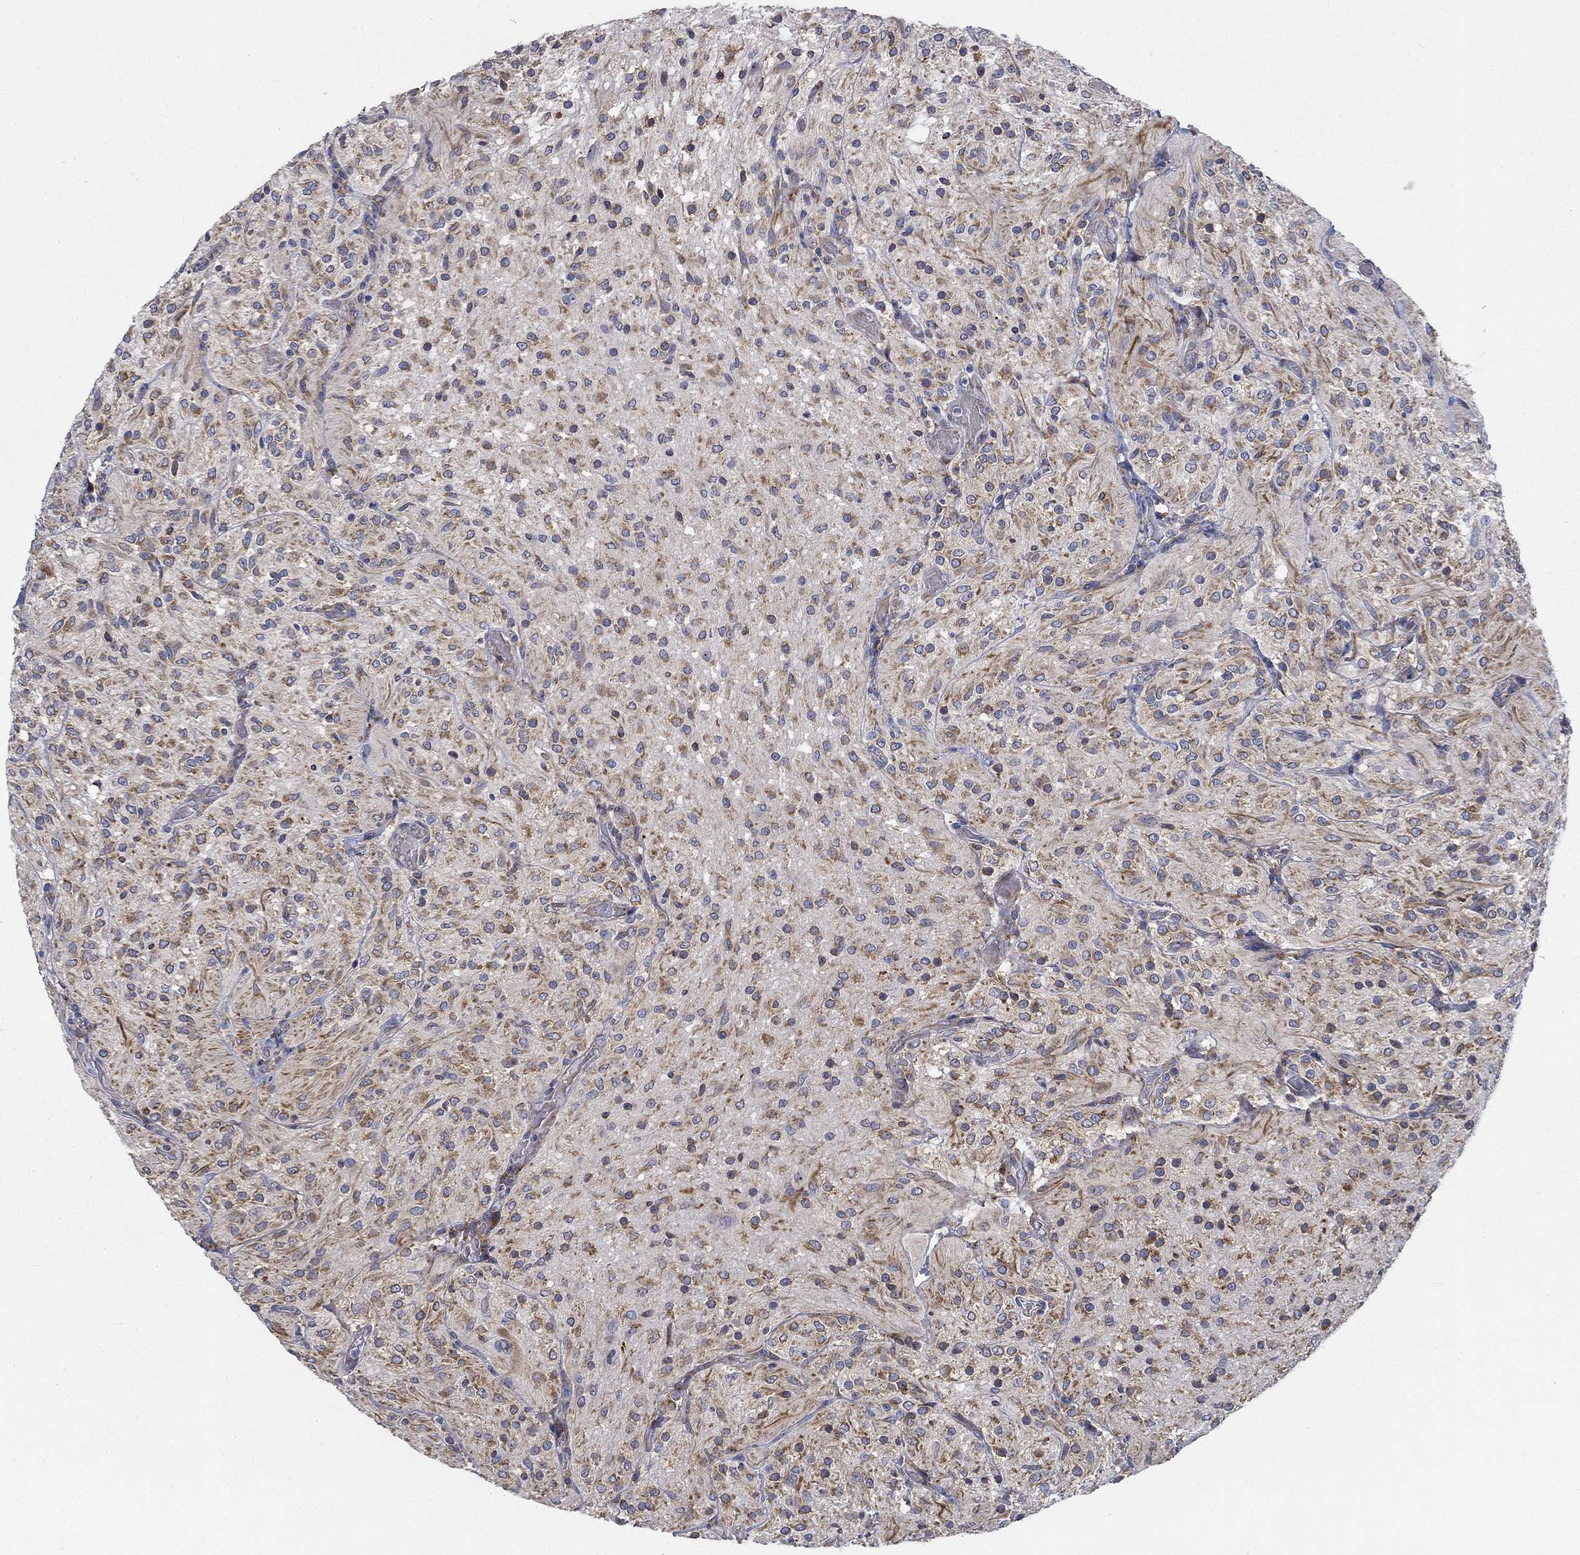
{"staining": {"intensity": "moderate", "quantity": "25%-75%", "location": "cytoplasmic/membranous"}, "tissue": "glioma", "cell_type": "Tumor cells", "image_type": "cancer", "snomed": [{"axis": "morphology", "description": "Glioma, malignant, Low grade"}, {"axis": "topography", "description": "Brain"}], "caption": "An immunohistochemistry (IHC) micrograph of neoplastic tissue is shown. Protein staining in brown shows moderate cytoplasmic/membranous positivity in malignant low-grade glioma within tumor cells. Immunohistochemistry (ihc) stains the protein in brown and the nuclei are stained blue.", "gene": "MMP24", "patient": {"sex": "male", "age": 3}}